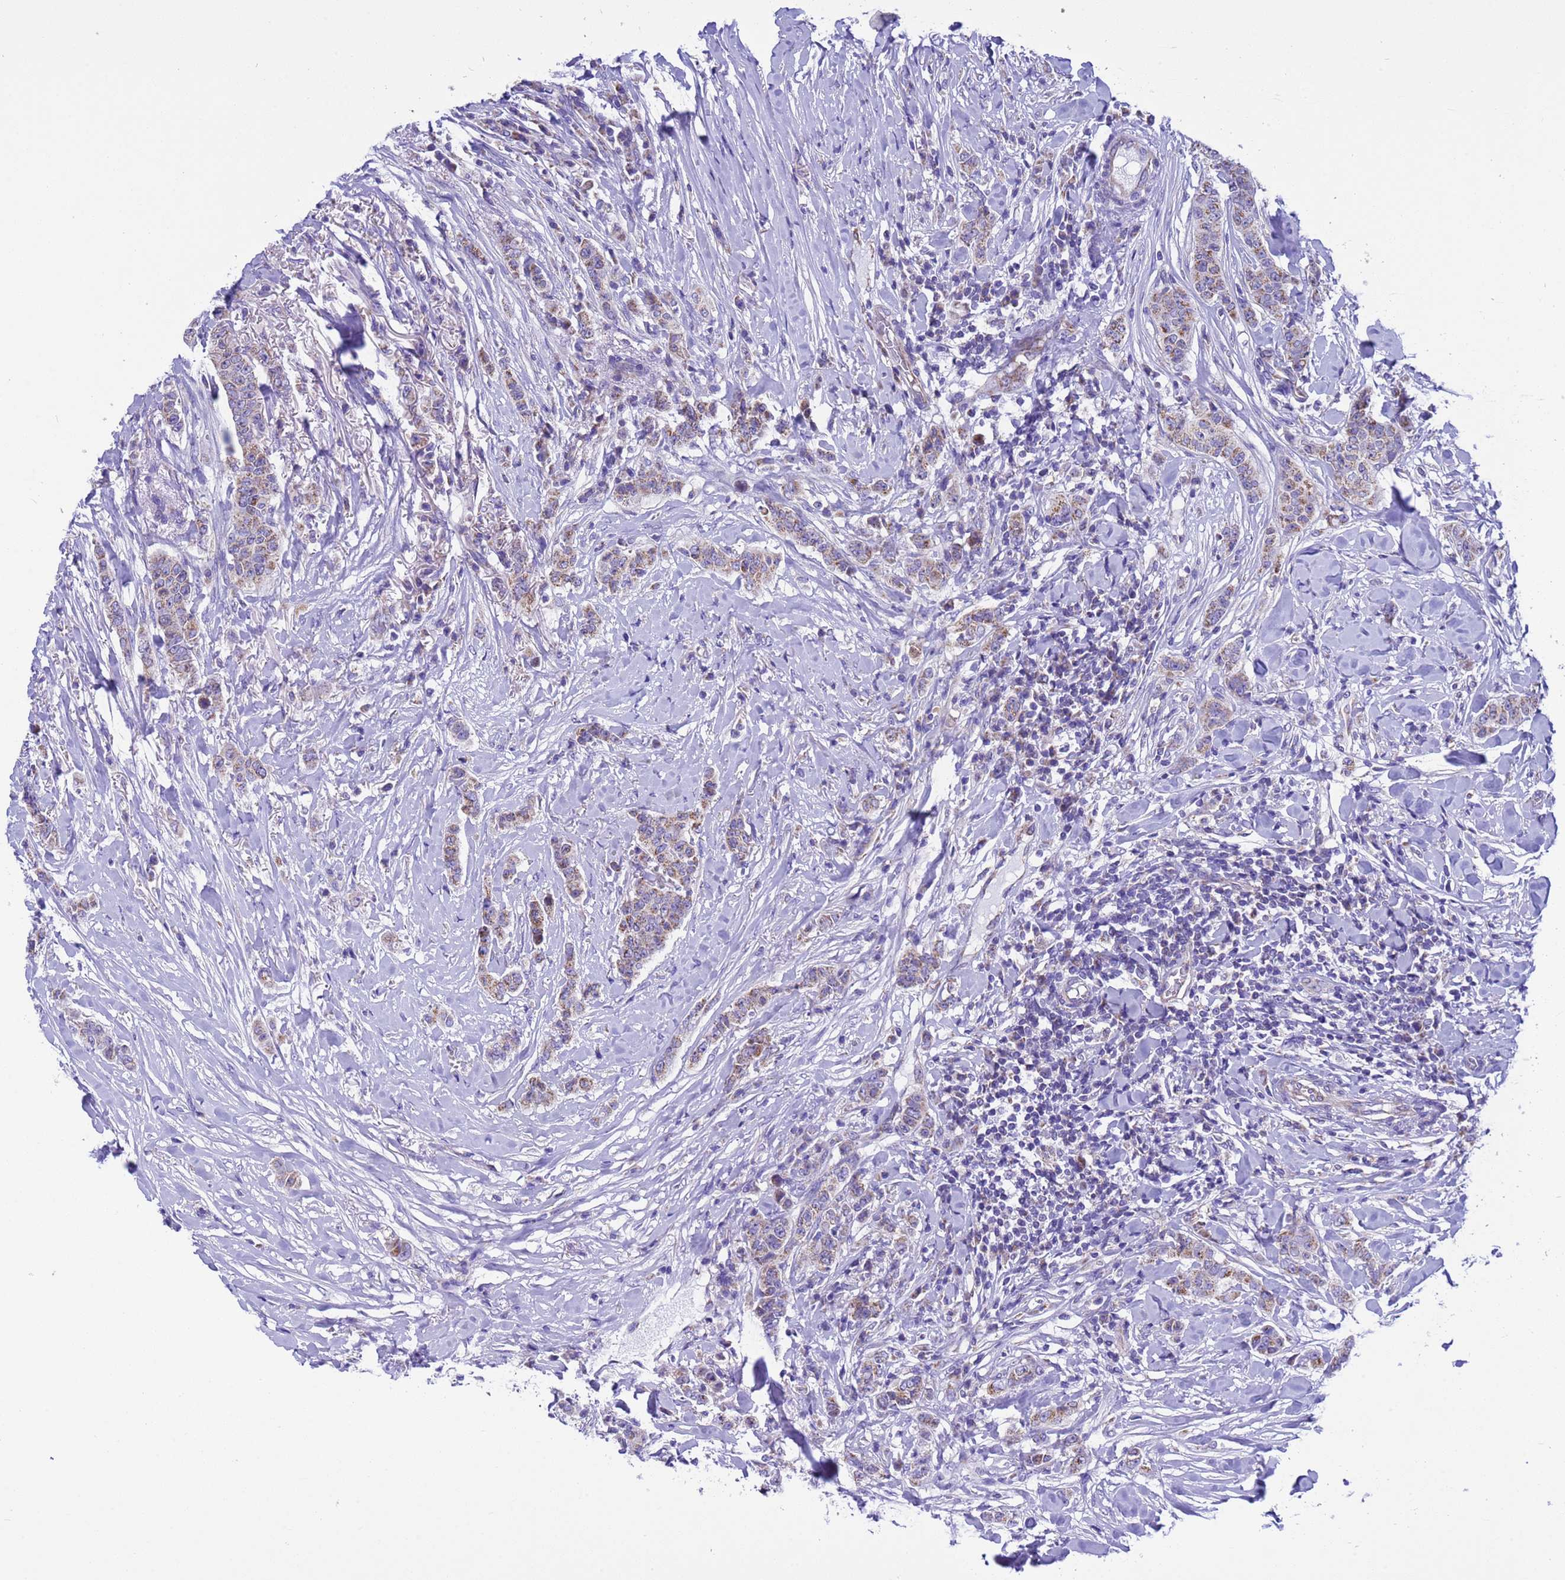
{"staining": {"intensity": "weak", "quantity": ">75%", "location": "cytoplasmic/membranous"}, "tissue": "breast cancer", "cell_type": "Tumor cells", "image_type": "cancer", "snomed": [{"axis": "morphology", "description": "Duct carcinoma"}, {"axis": "topography", "description": "Breast"}], "caption": "Immunohistochemical staining of human breast cancer (invasive ductal carcinoma) reveals low levels of weak cytoplasmic/membranous staining in approximately >75% of tumor cells.", "gene": "CCDC191", "patient": {"sex": "female", "age": 40}}